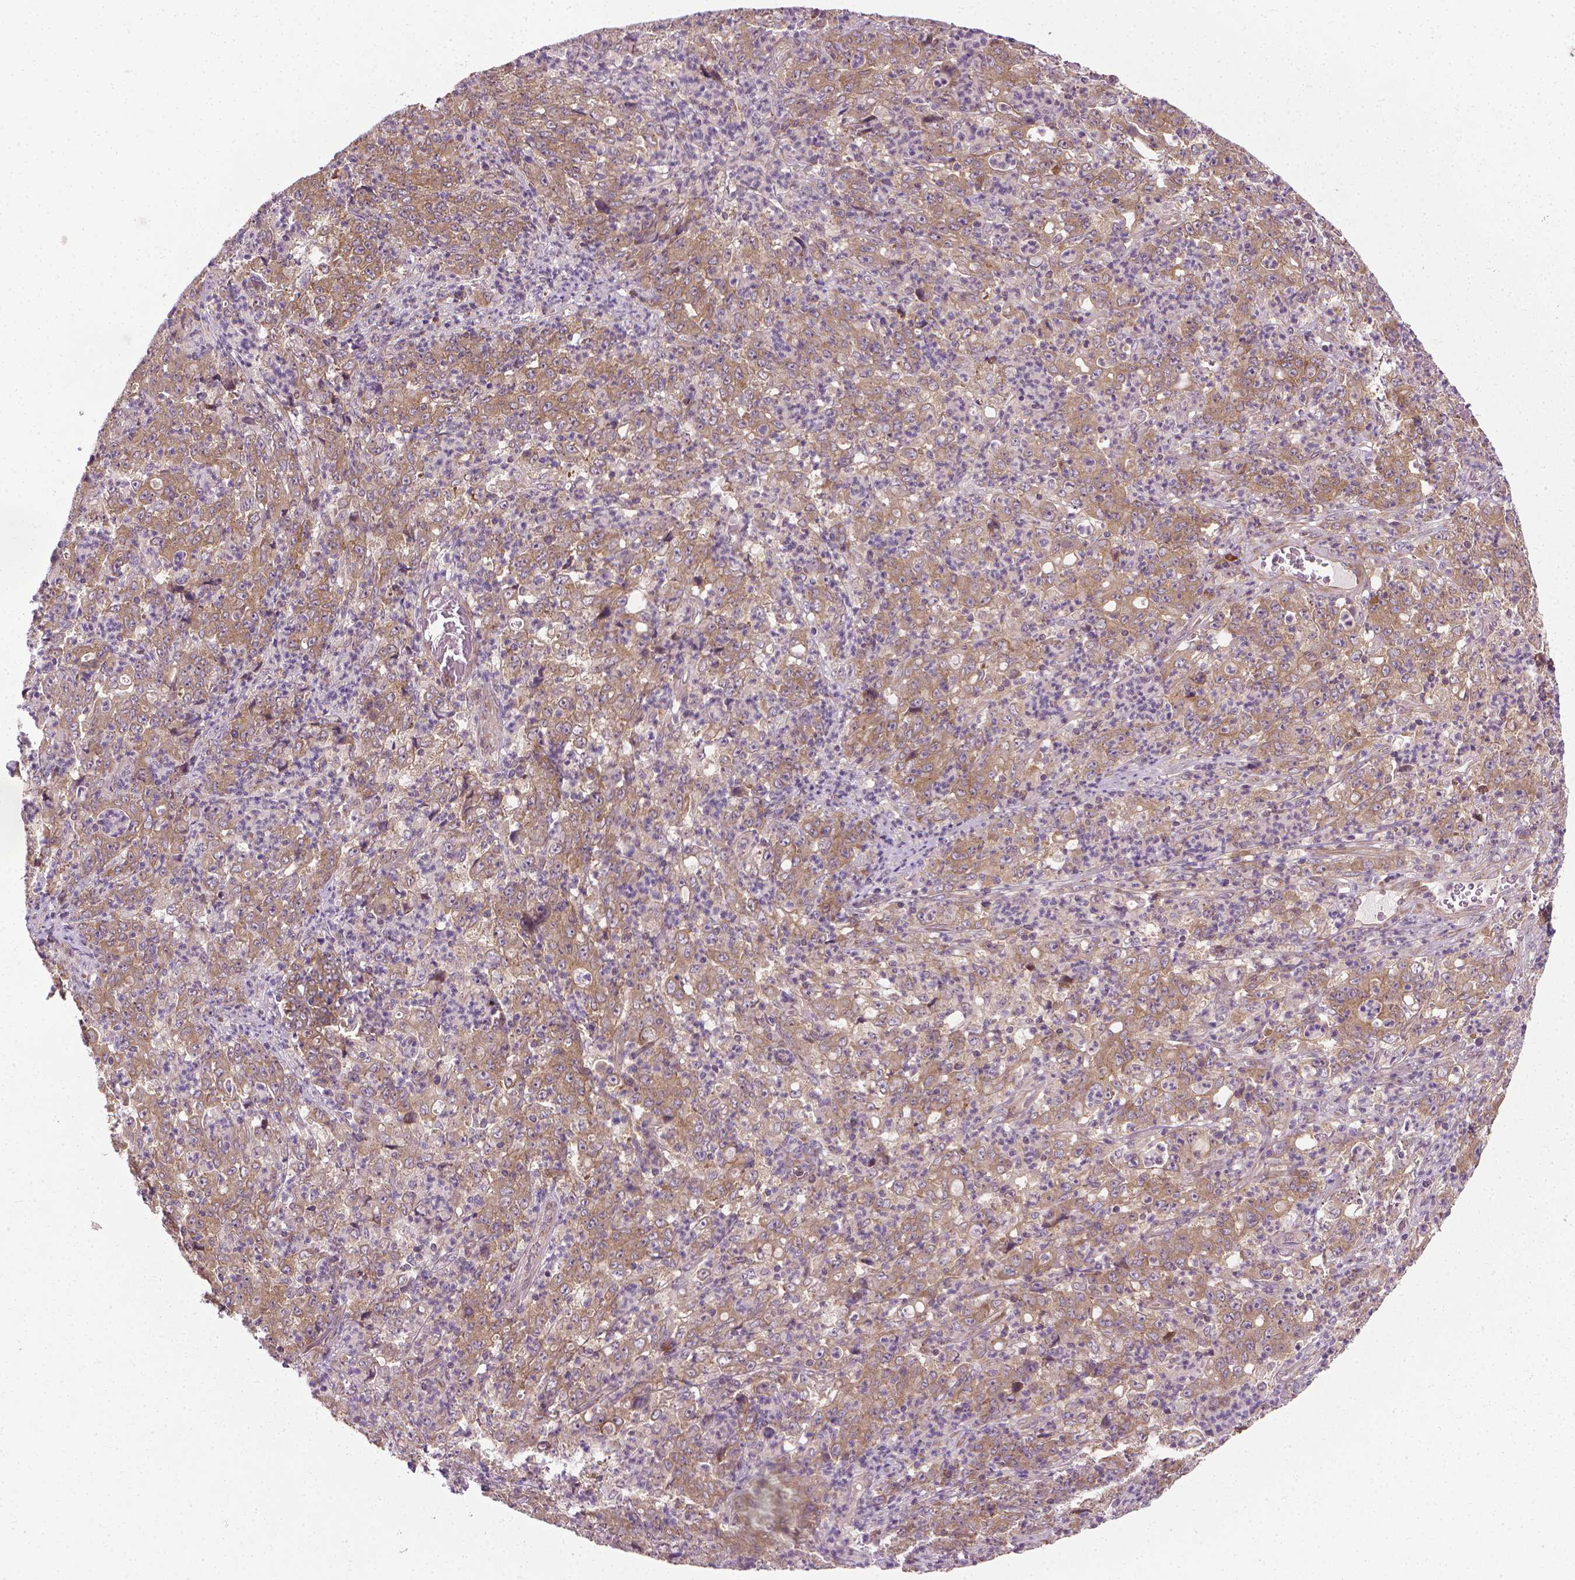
{"staining": {"intensity": "moderate", "quantity": ">75%", "location": "cytoplasmic/membranous"}, "tissue": "stomach cancer", "cell_type": "Tumor cells", "image_type": "cancer", "snomed": [{"axis": "morphology", "description": "Adenocarcinoma, NOS"}, {"axis": "topography", "description": "Stomach, lower"}], "caption": "Stomach cancer (adenocarcinoma) stained for a protein (brown) reveals moderate cytoplasmic/membranous positive expression in about >75% of tumor cells.", "gene": "PRAG1", "patient": {"sex": "female", "age": 71}}